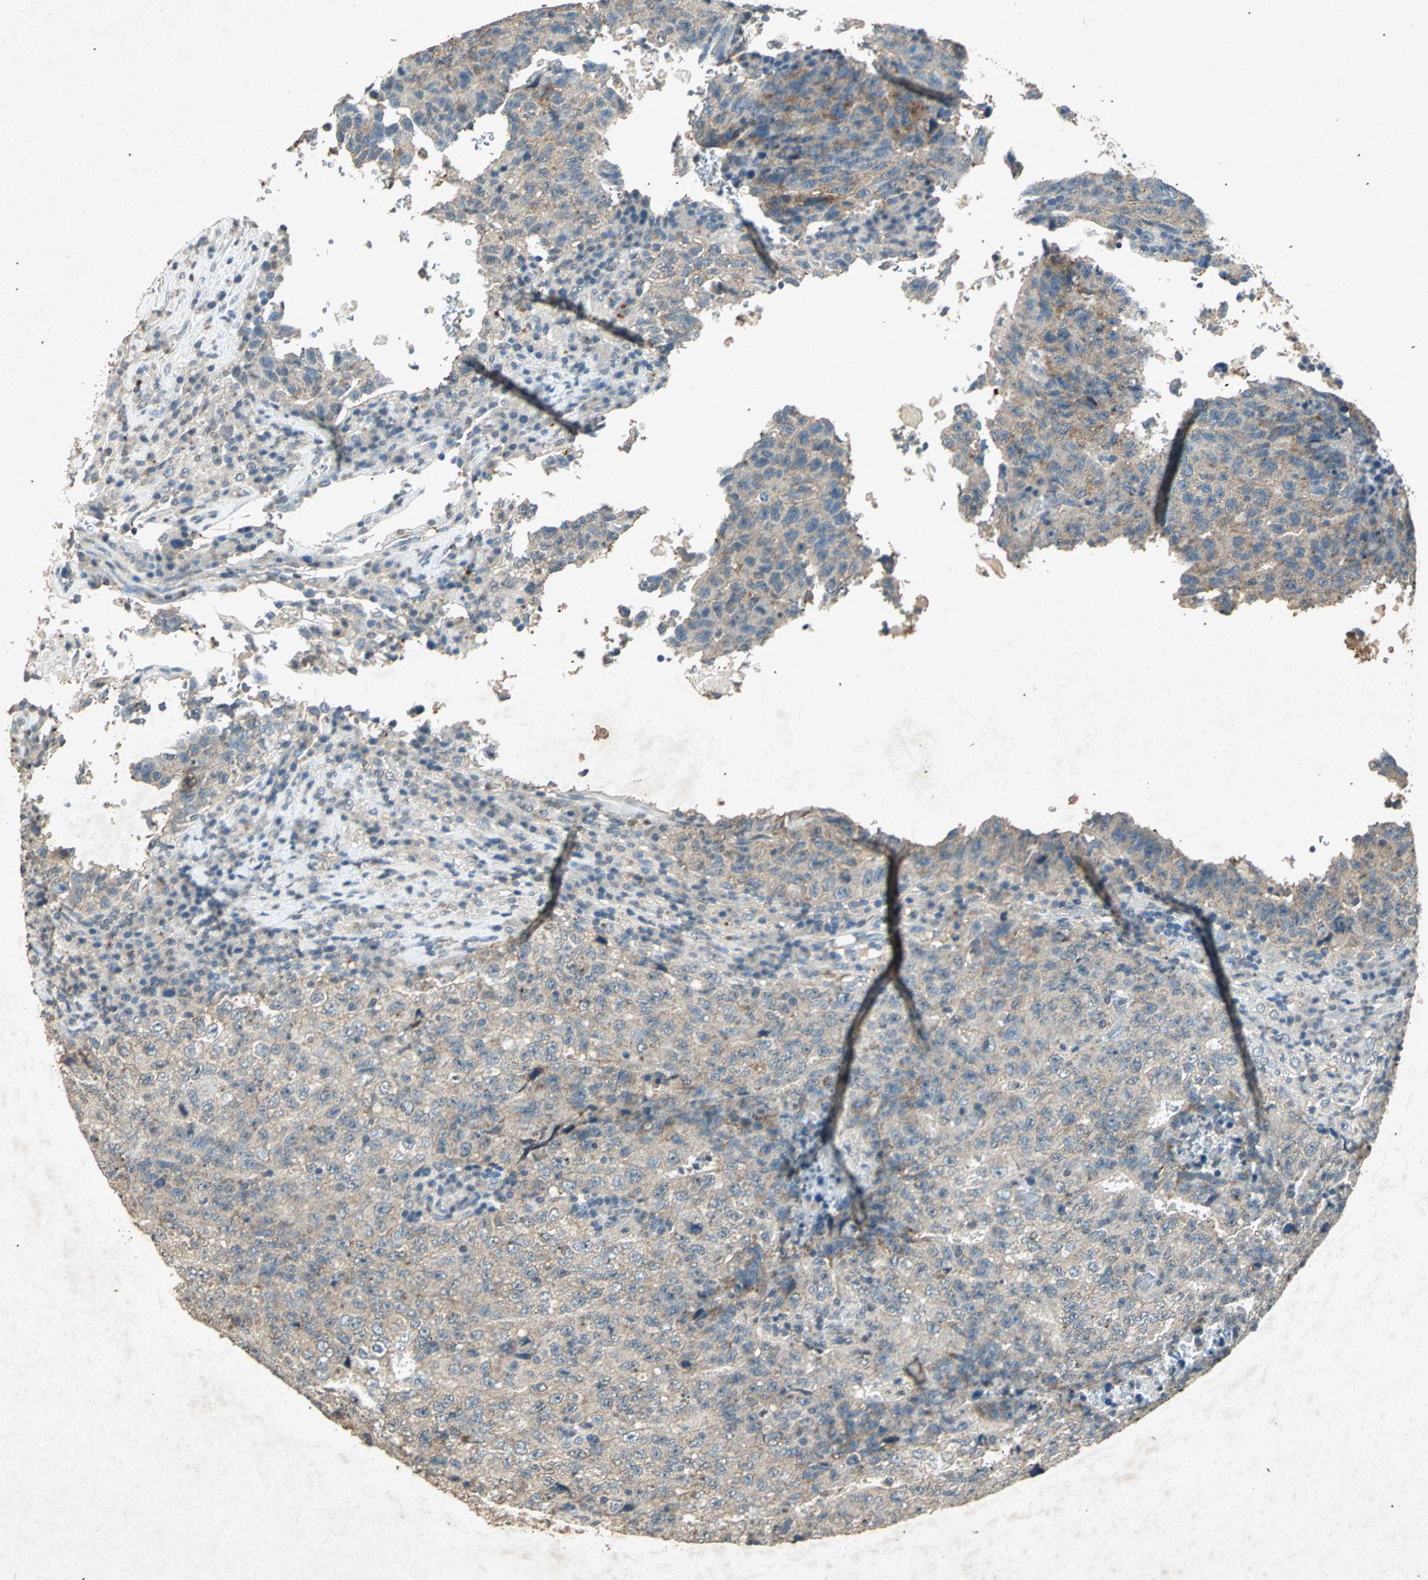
{"staining": {"intensity": "weak", "quantity": "<25%", "location": "cytoplasmic/membranous"}, "tissue": "testis cancer", "cell_type": "Tumor cells", "image_type": "cancer", "snomed": [{"axis": "morphology", "description": "Necrosis, NOS"}, {"axis": "morphology", "description": "Carcinoma, Embryonal, NOS"}, {"axis": "topography", "description": "Testis"}], "caption": "A photomicrograph of testis cancer (embryonal carcinoma) stained for a protein demonstrates no brown staining in tumor cells.", "gene": "PSEN1", "patient": {"sex": "male", "age": 19}}